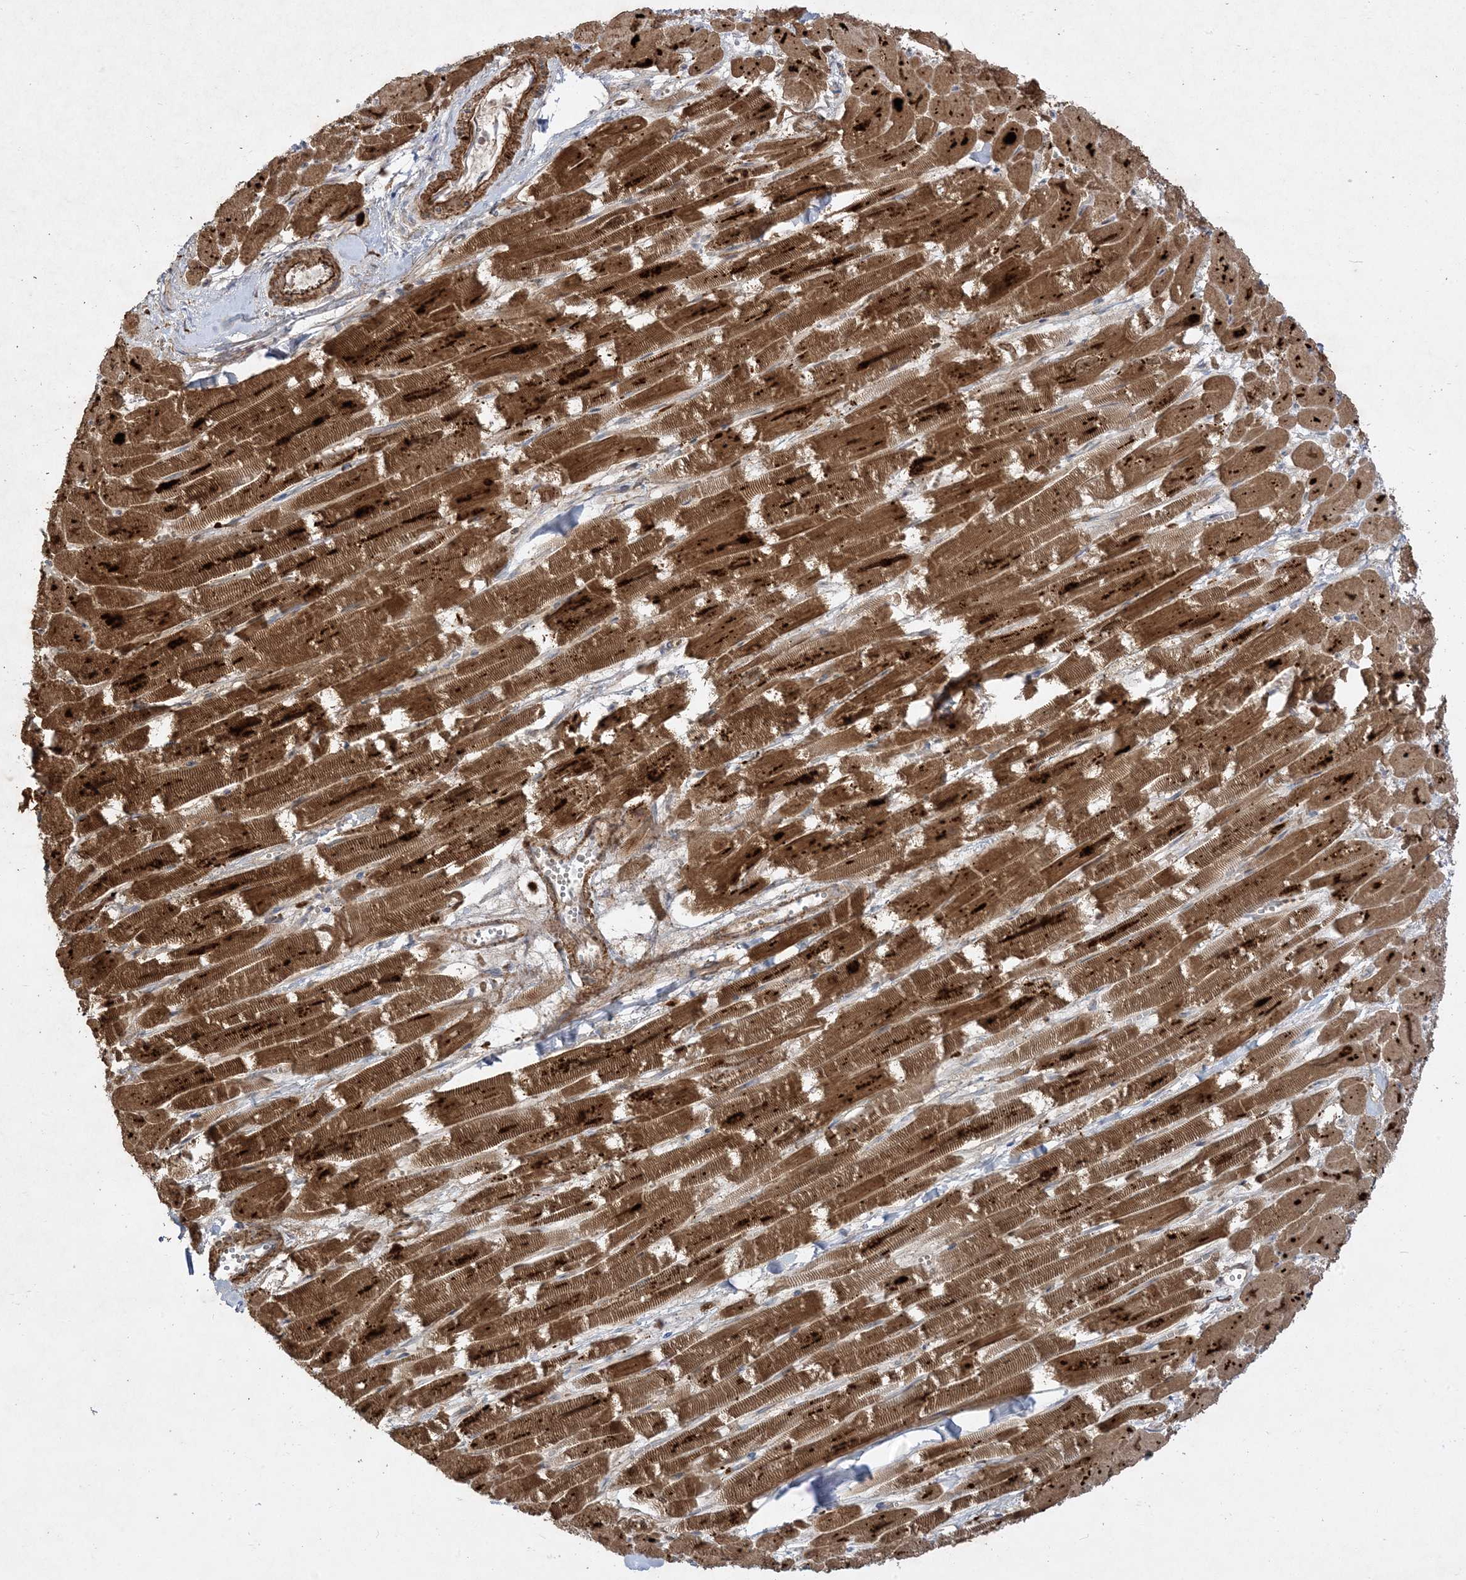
{"staining": {"intensity": "strong", "quantity": ">75%", "location": "cytoplasmic/membranous"}, "tissue": "heart muscle", "cell_type": "Cardiomyocytes", "image_type": "normal", "snomed": [{"axis": "morphology", "description": "Normal tissue, NOS"}, {"axis": "topography", "description": "Heart"}], "caption": "Brown immunohistochemical staining in benign human heart muscle demonstrates strong cytoplasmic/membranous expression in about >75% of cardiomyocytes.", "gene": "AARS2", "patient": {"sex": "male", "age": 54}}